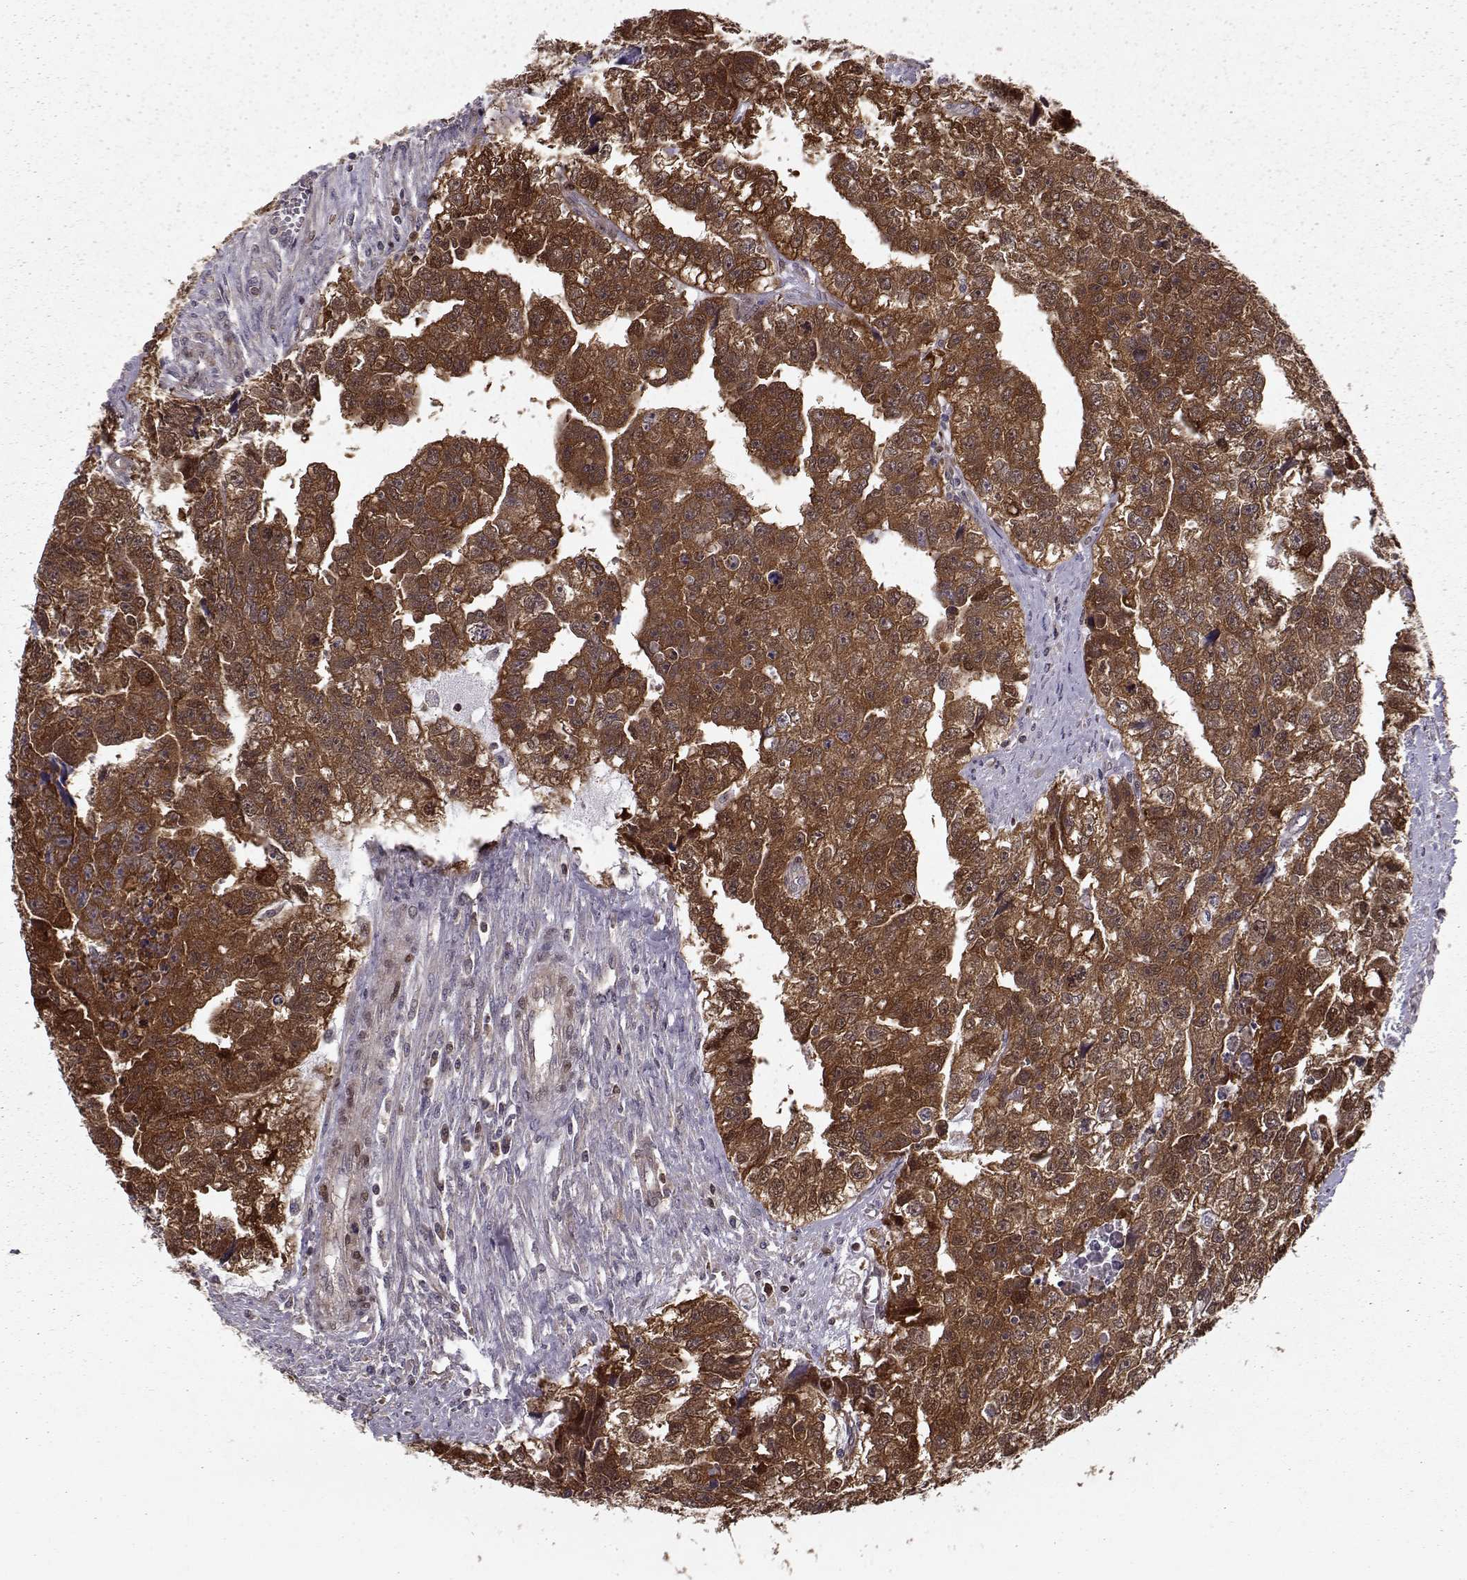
{"staining": {"intensity": "strong", "quantity": ">75%", "location": "cytoplasmic/membranous"}, "tissue": "testis cancer", "cell_type": "Tumor cells", "image_type": "cancer", "snomed": [{"axis": "morphology", "description": "Carcinoma, Embryonal, NOS"}, {"axis": "morphology", "description": "Teratoma, malignant, NOS"}, {"axis": "topography", "description": "Testis"}], "caption": "Brown immunohistochemical staining in human testis cancer (embryonal carcinoma) exhibits strong cytoplasmic/membranous staining in about >75% of tumor cells.", "gene": "RANBP1", "patient": {"sex": "male", "age": 44}}